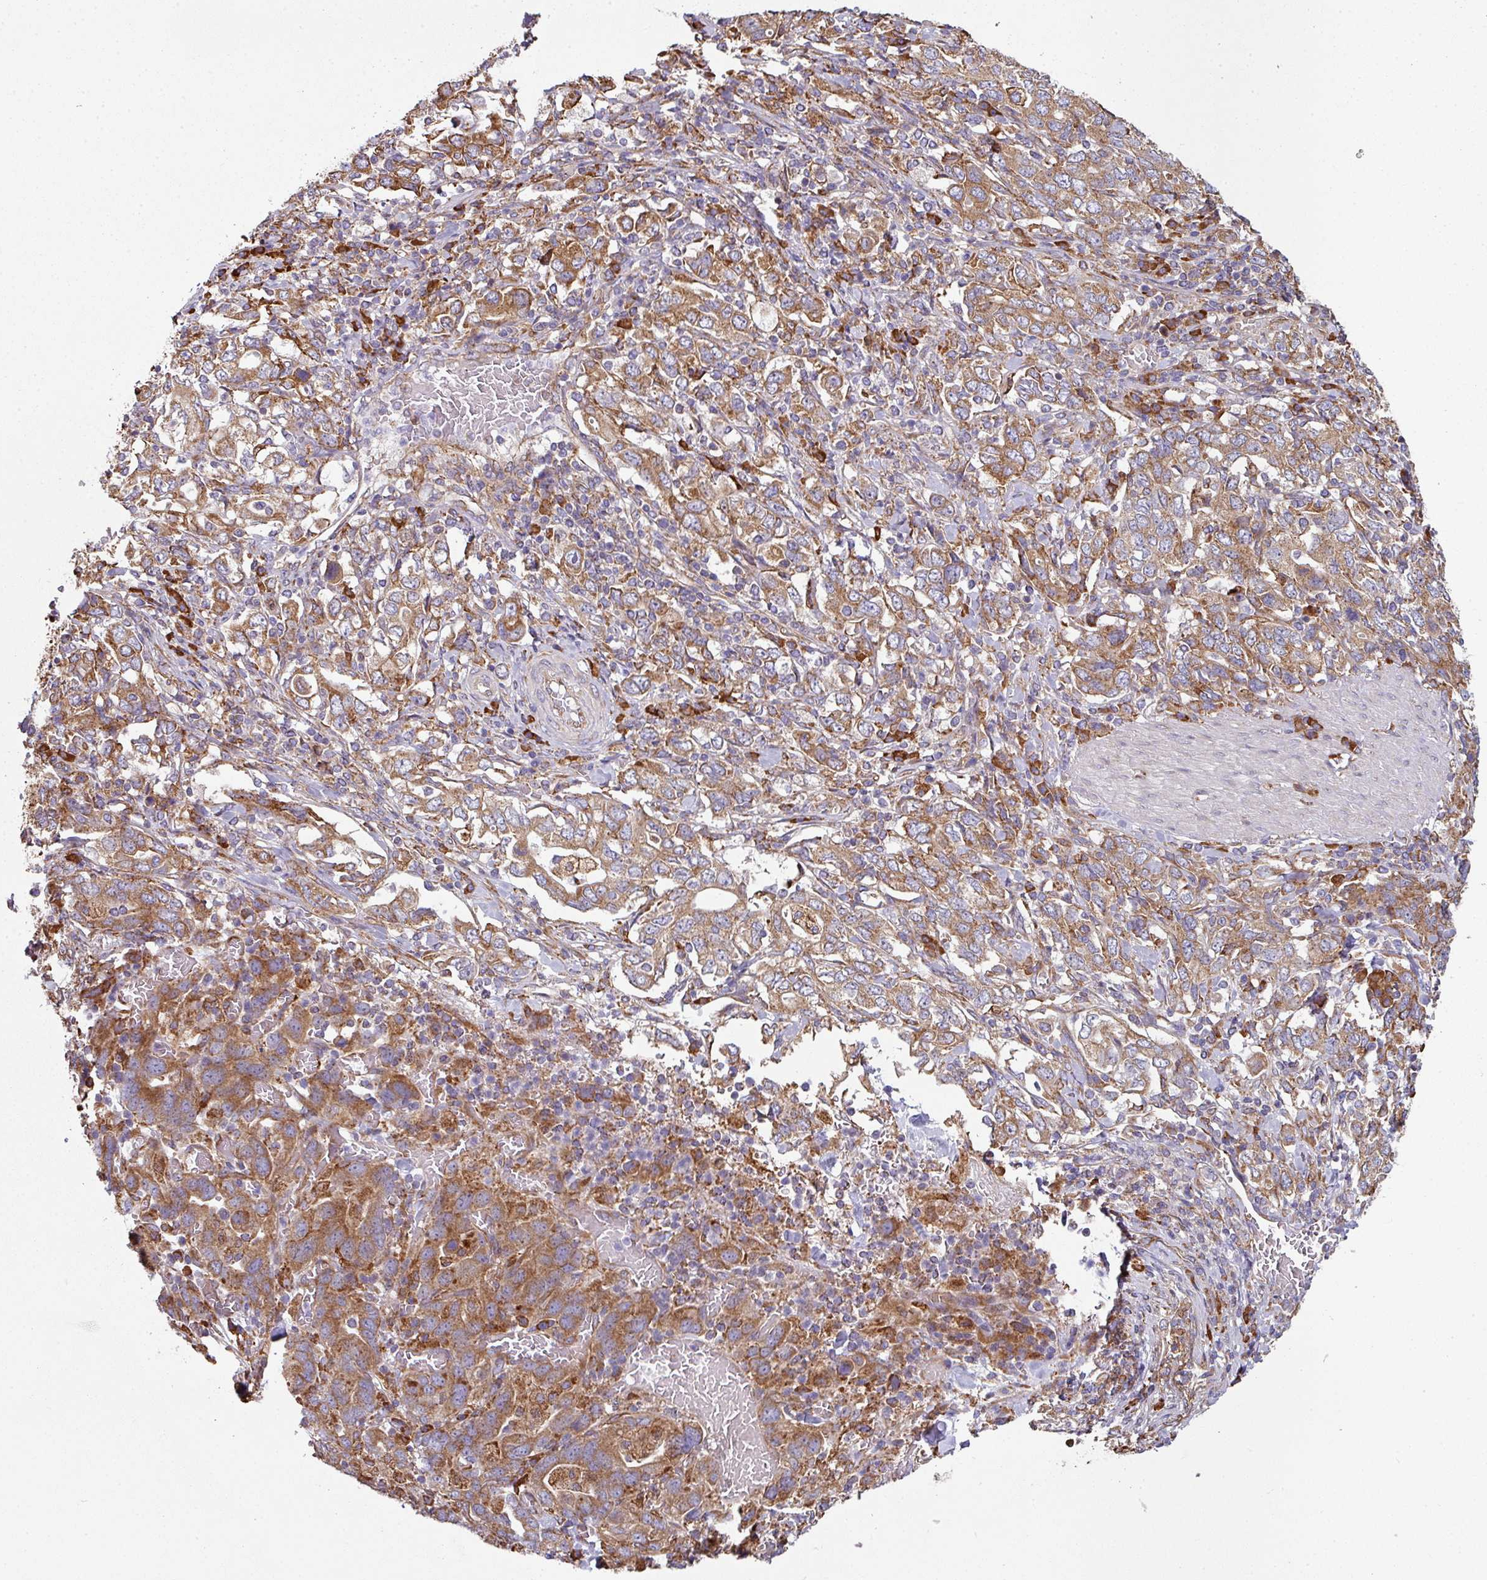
{"staining": {"intensity": "moderate", "quantity": ">75%", "location": "cytoplasmic/membranous"}, "tissue": "stomach cancer", "cell_type": "Tumor cells", "image_type": "cancer", "snomed": [{"axis": "morphology", "description": "Adenocarcinoma, NOS"}, {"axis": "topography", "description": "Stomach, upper"}, {"axis": "topography", "description": "Stomach"}], "caption": "Tumor cells demonstrate medium levels of moderate cytoplasmic/membranous staining in approximately >75% of cells in stomach cancer (adenocarcinoma).", "gene": "FAT4", "patient": {"sex": "male", "age": 62}}